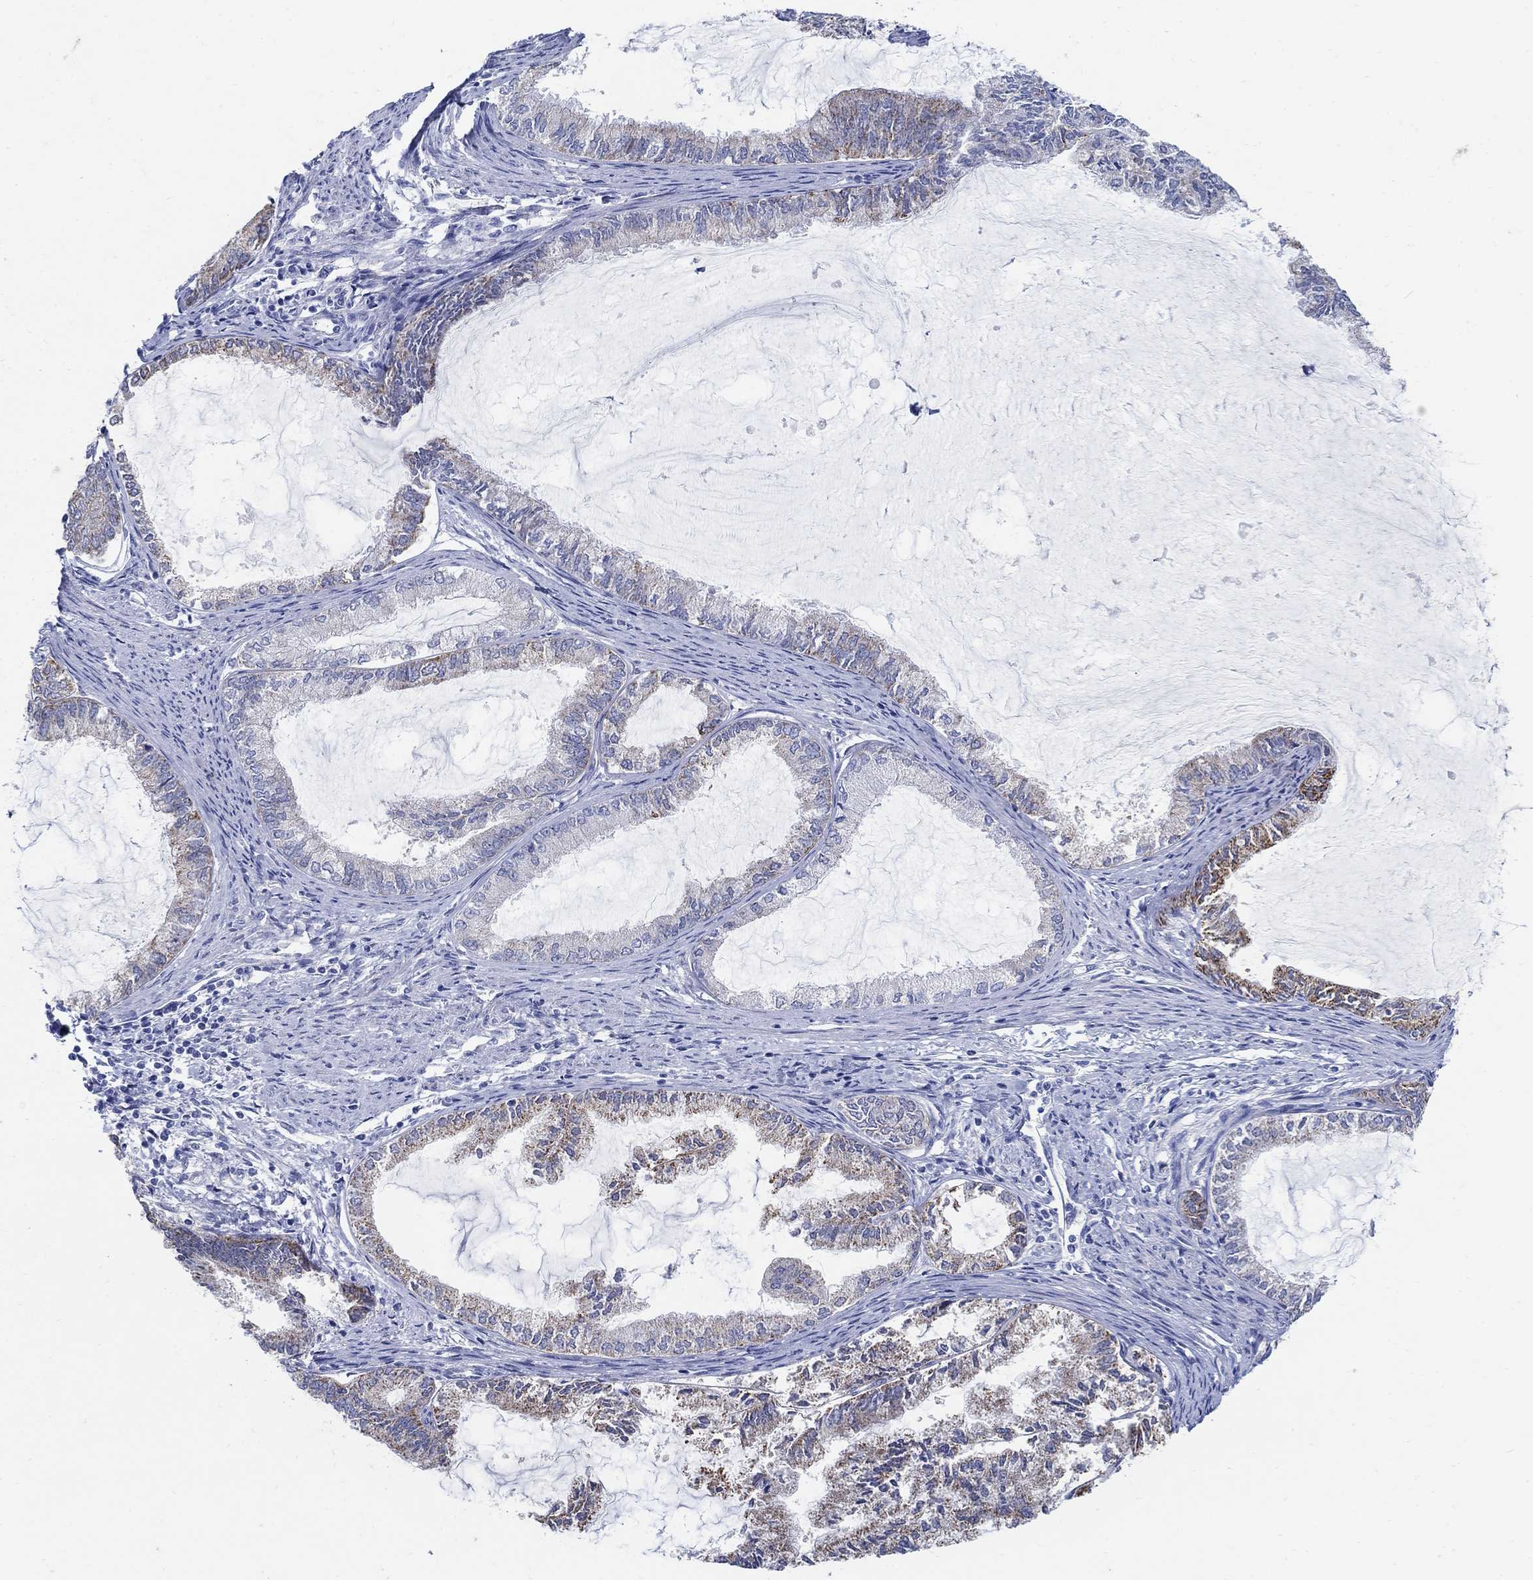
{"staining": {"intensity": "strong", "quantity": "<25%", "location": "cytoplasmic/membranous"}, "tissue": "endometrial cancer", "cell_type": "Tumor cells", "image_type": "cancer", "snomed": [{"axis": "morphology", "description": "Adenocarcinoma, NOS"}, {"axis": "topography", "description": "Endometrium"}], "caption": "Brown immunohistochemical staining in human adenocarcinoma (endometrial) reveals strong cytoplasmic/membranous staining in approximately <25% of tumor cells.", "gene": "ZDHHC14", "patient": {"sex": "female", "age": 86}}